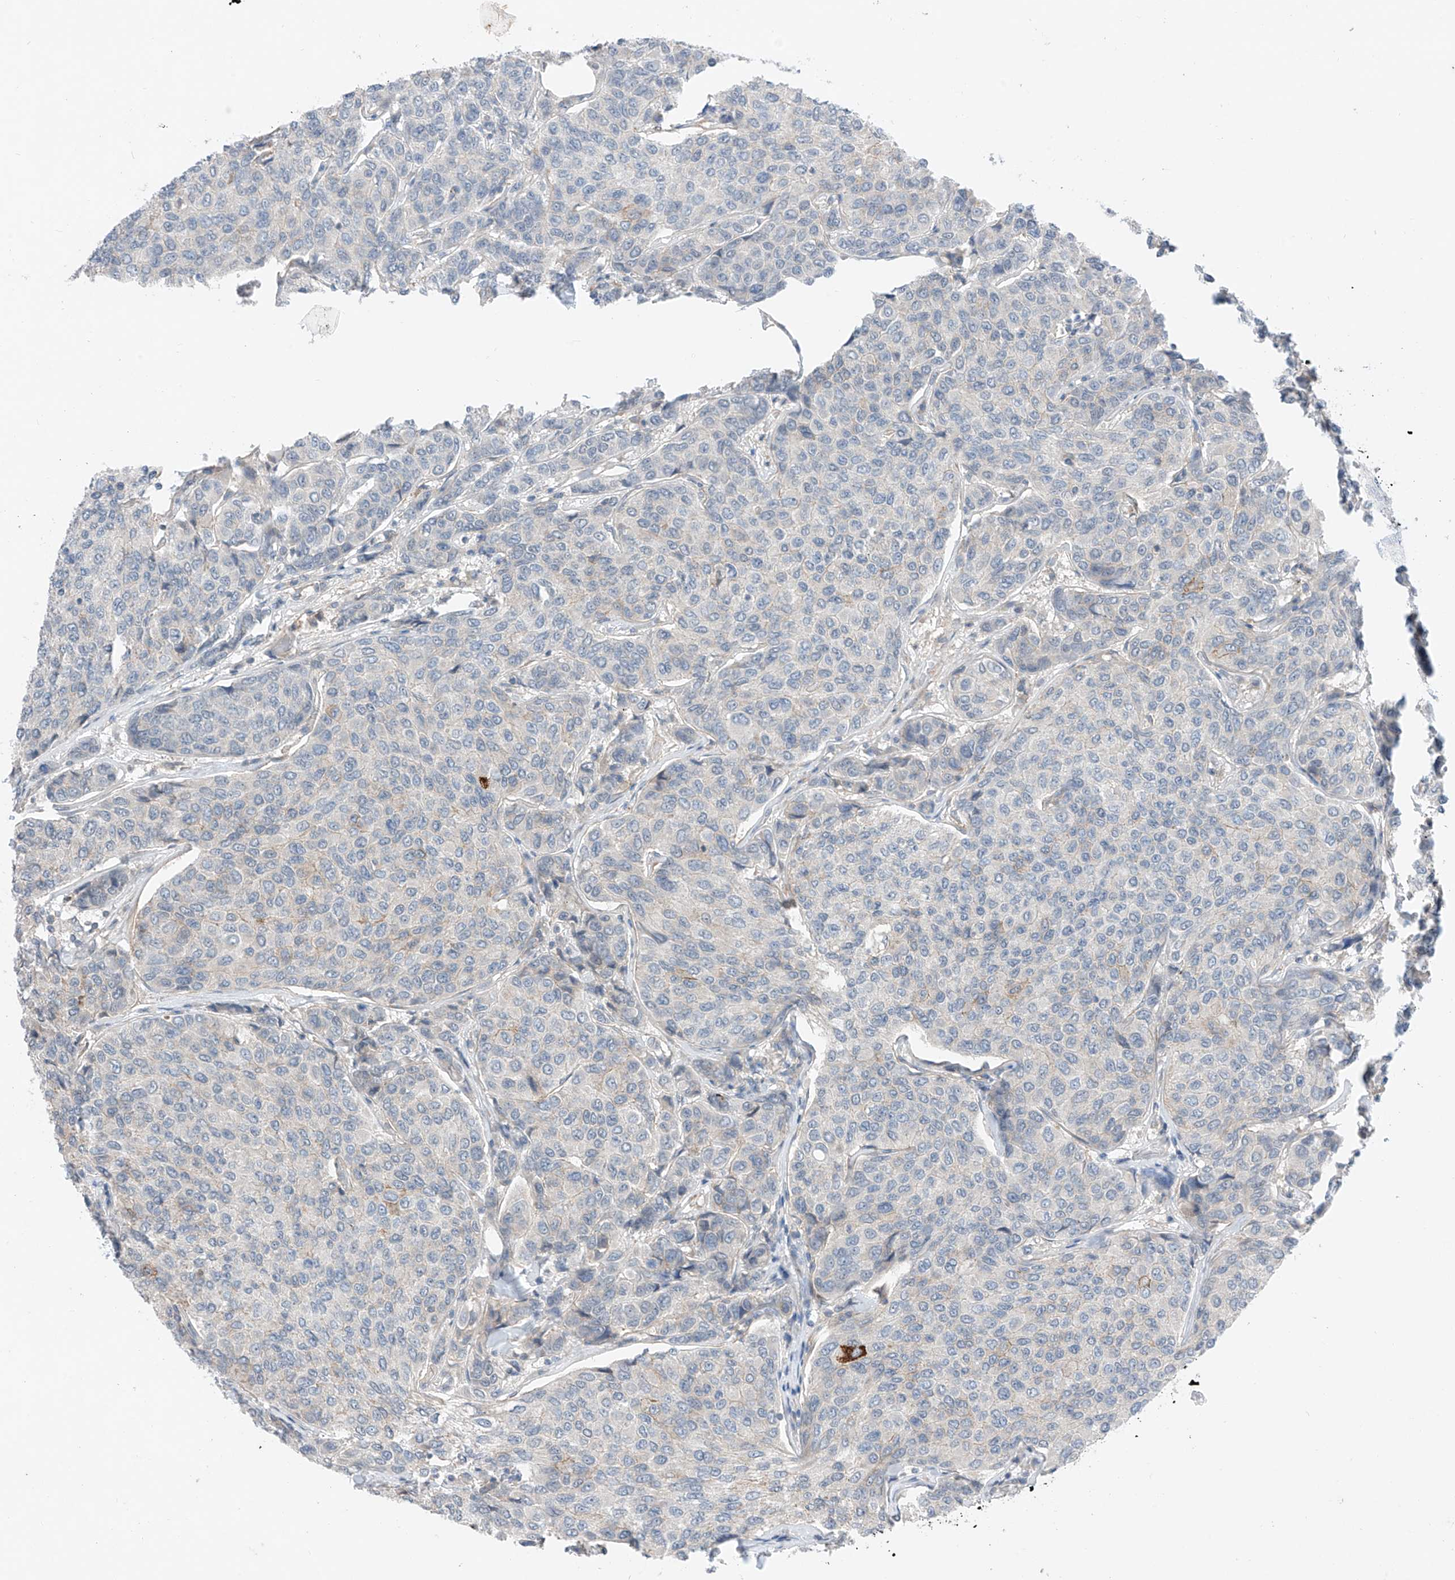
{"staining": {"intensity": "negative", "quantity": "none", "location": "none"}, "tissue": "breast cancer", "cell_type": "Tumor cells", "image_type": "cancer", "snomed": [{"axis": "morphology", "description": "Duct carcinoma"}, {"axis": "topography", "description": "Breast"}], "caption": "Photomicrograph shows no protein expression in tumor cells of infiltrating ductal carcinoma (breast) tissue.", "gene": "ABLIM2", "patient": {"sex": "female", "age": 55}}